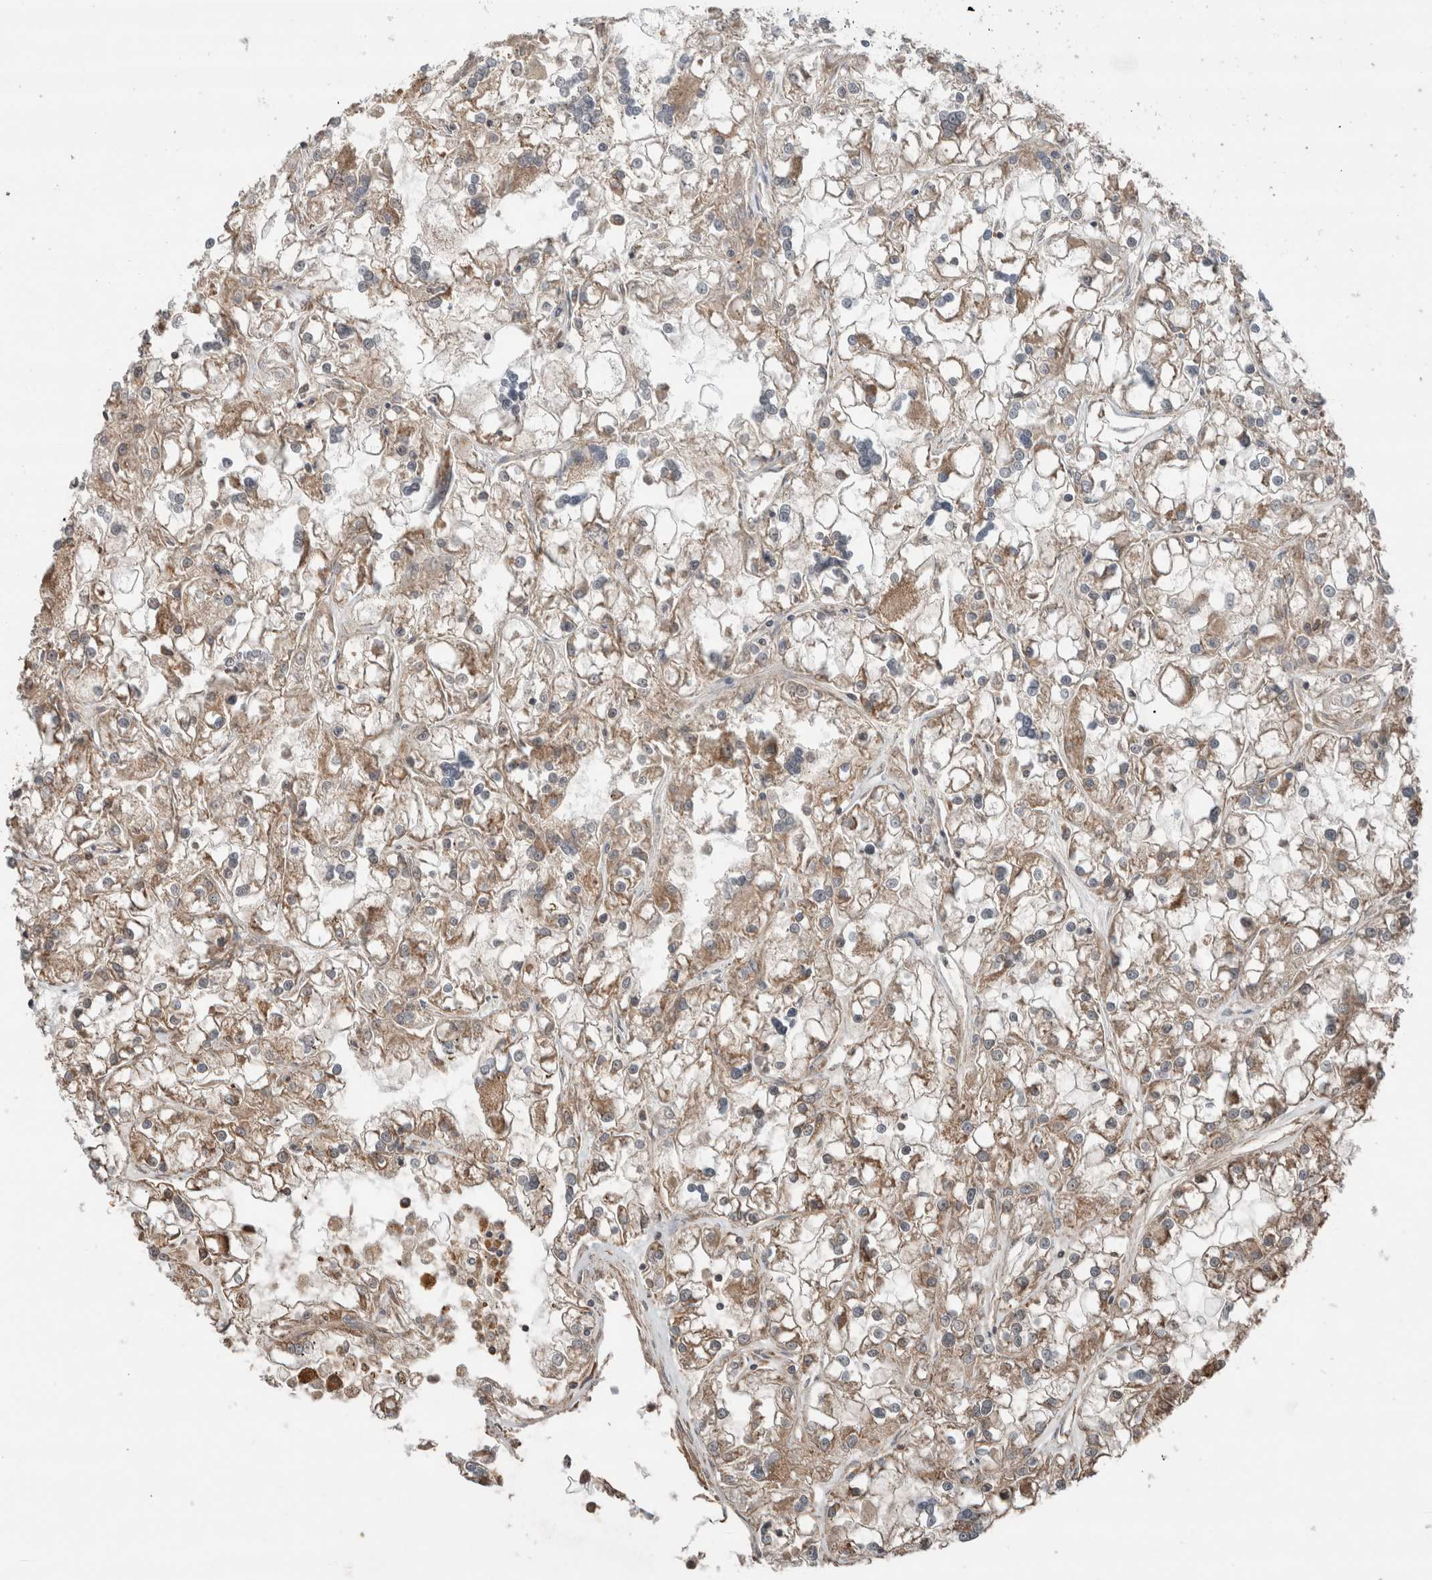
{"staining": {"intensity": "moderate", "quantity": "25%-75%", "location": "cytoplasmic/membranous"}, "tissue": "renal cancer", "cell_type": "Tumor cells", "image_type": "cancer", "snomed": [{"axis": "morphology", "description": "Adenocarcinoma, NOS"}, {"axis": "topography", "description": "Kidney"}], "caption": "Immunohistochemical staining of human adenocarcinoma (renal) reveals moderate cytoplasmic/membranous protein expression in about 25%-75% of tumor cells.", "gene": "KLK14", "patient": {"sex": "female", "age": 52}}